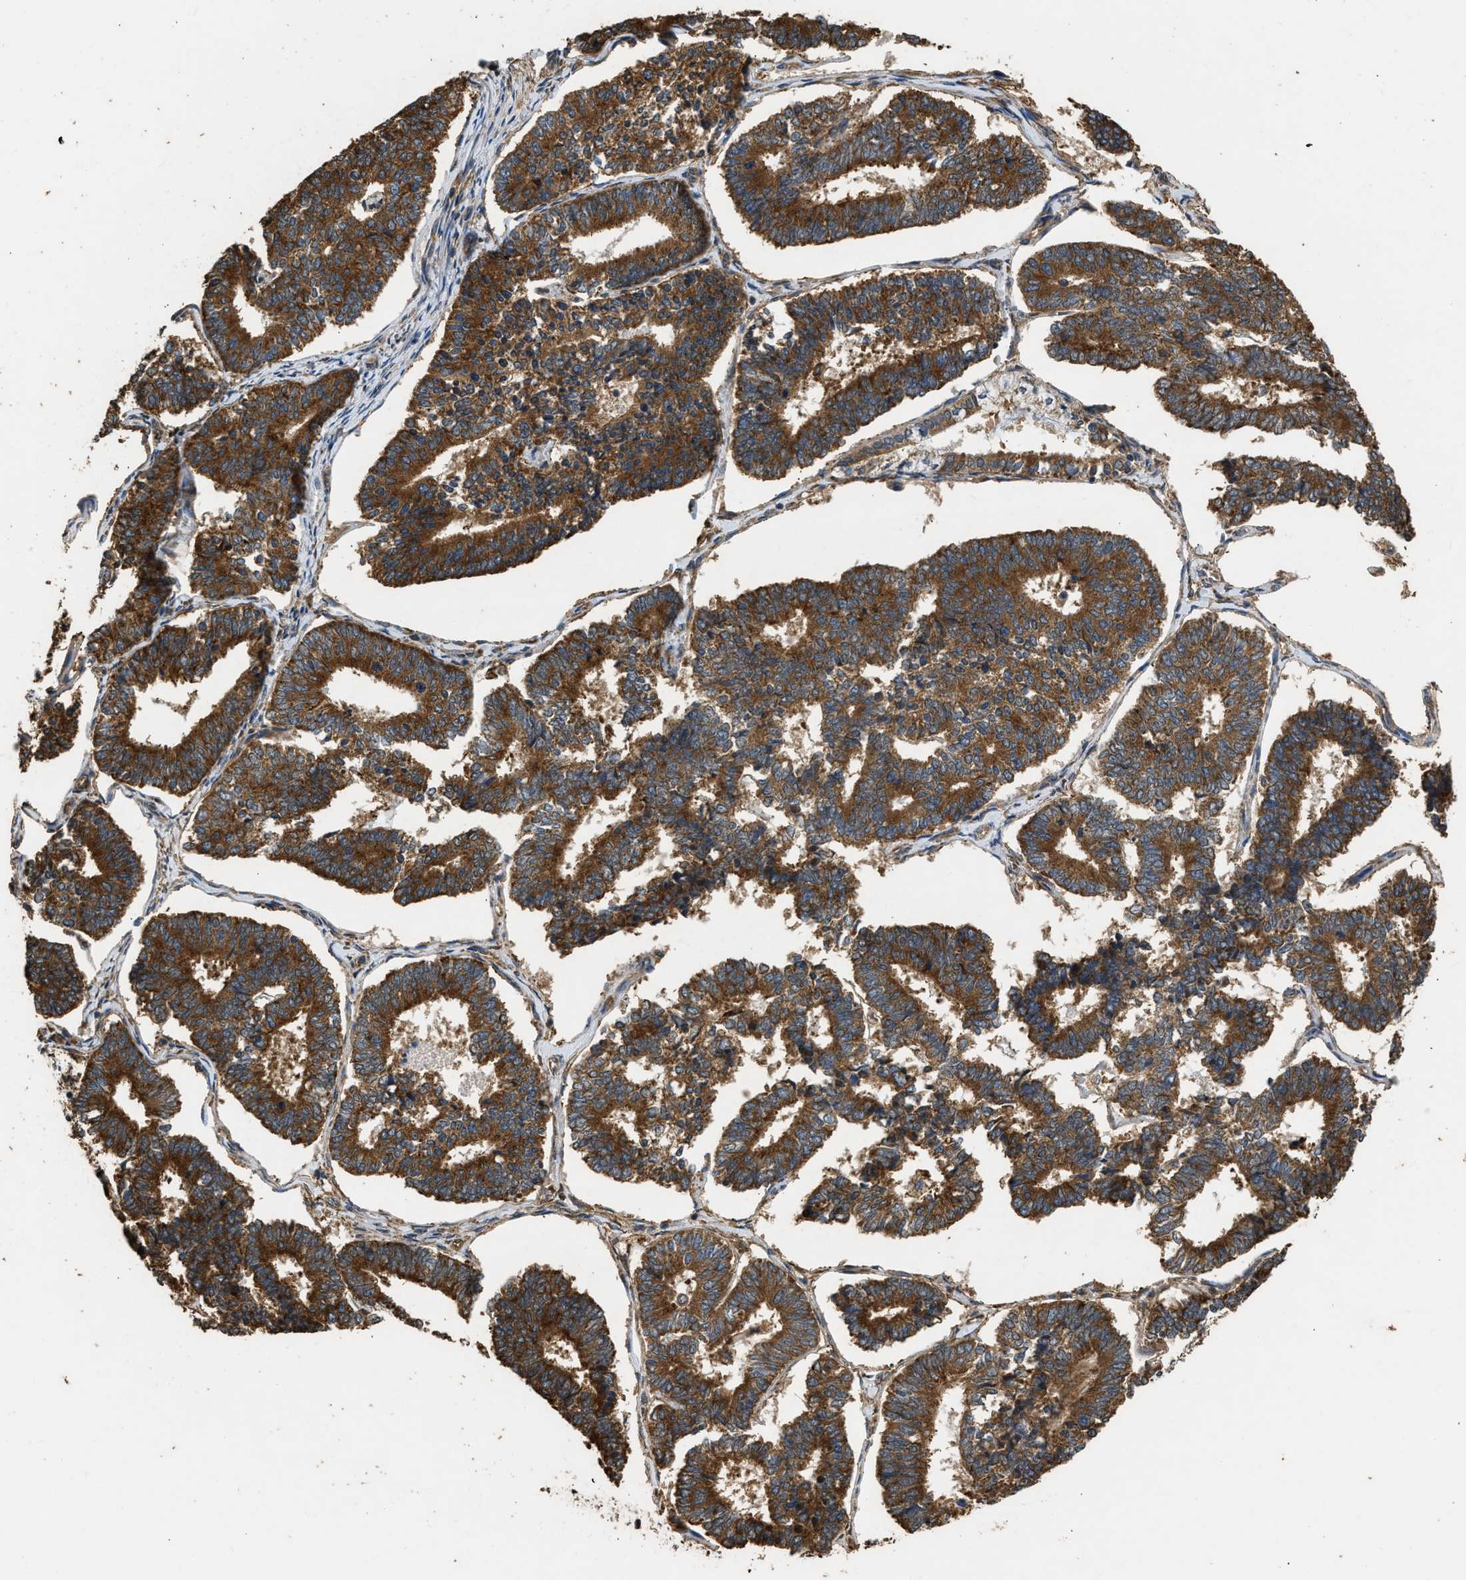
{"staining": {"intensity": "strong", "quantity": ">75%", "location": "cytoplasmic/membranous"}, "tissue": "endometrial cancer", "cell_type": "Tumor cells", "image_type": "cancer", "snomed": [{"axis": "morphology", "description": "Adenocarcinoma, NOS"}, {"axis": "topography", "description": "Endometrium"}], "caption": "This is an image of immunohistochemistry (IHC) staining of endometrial cancer, which shows strong expression in the cytoplasmic/membranous of tumor cells.", "gene": "SLC36A4", "patient": {"sex": "female", "age": 70}}